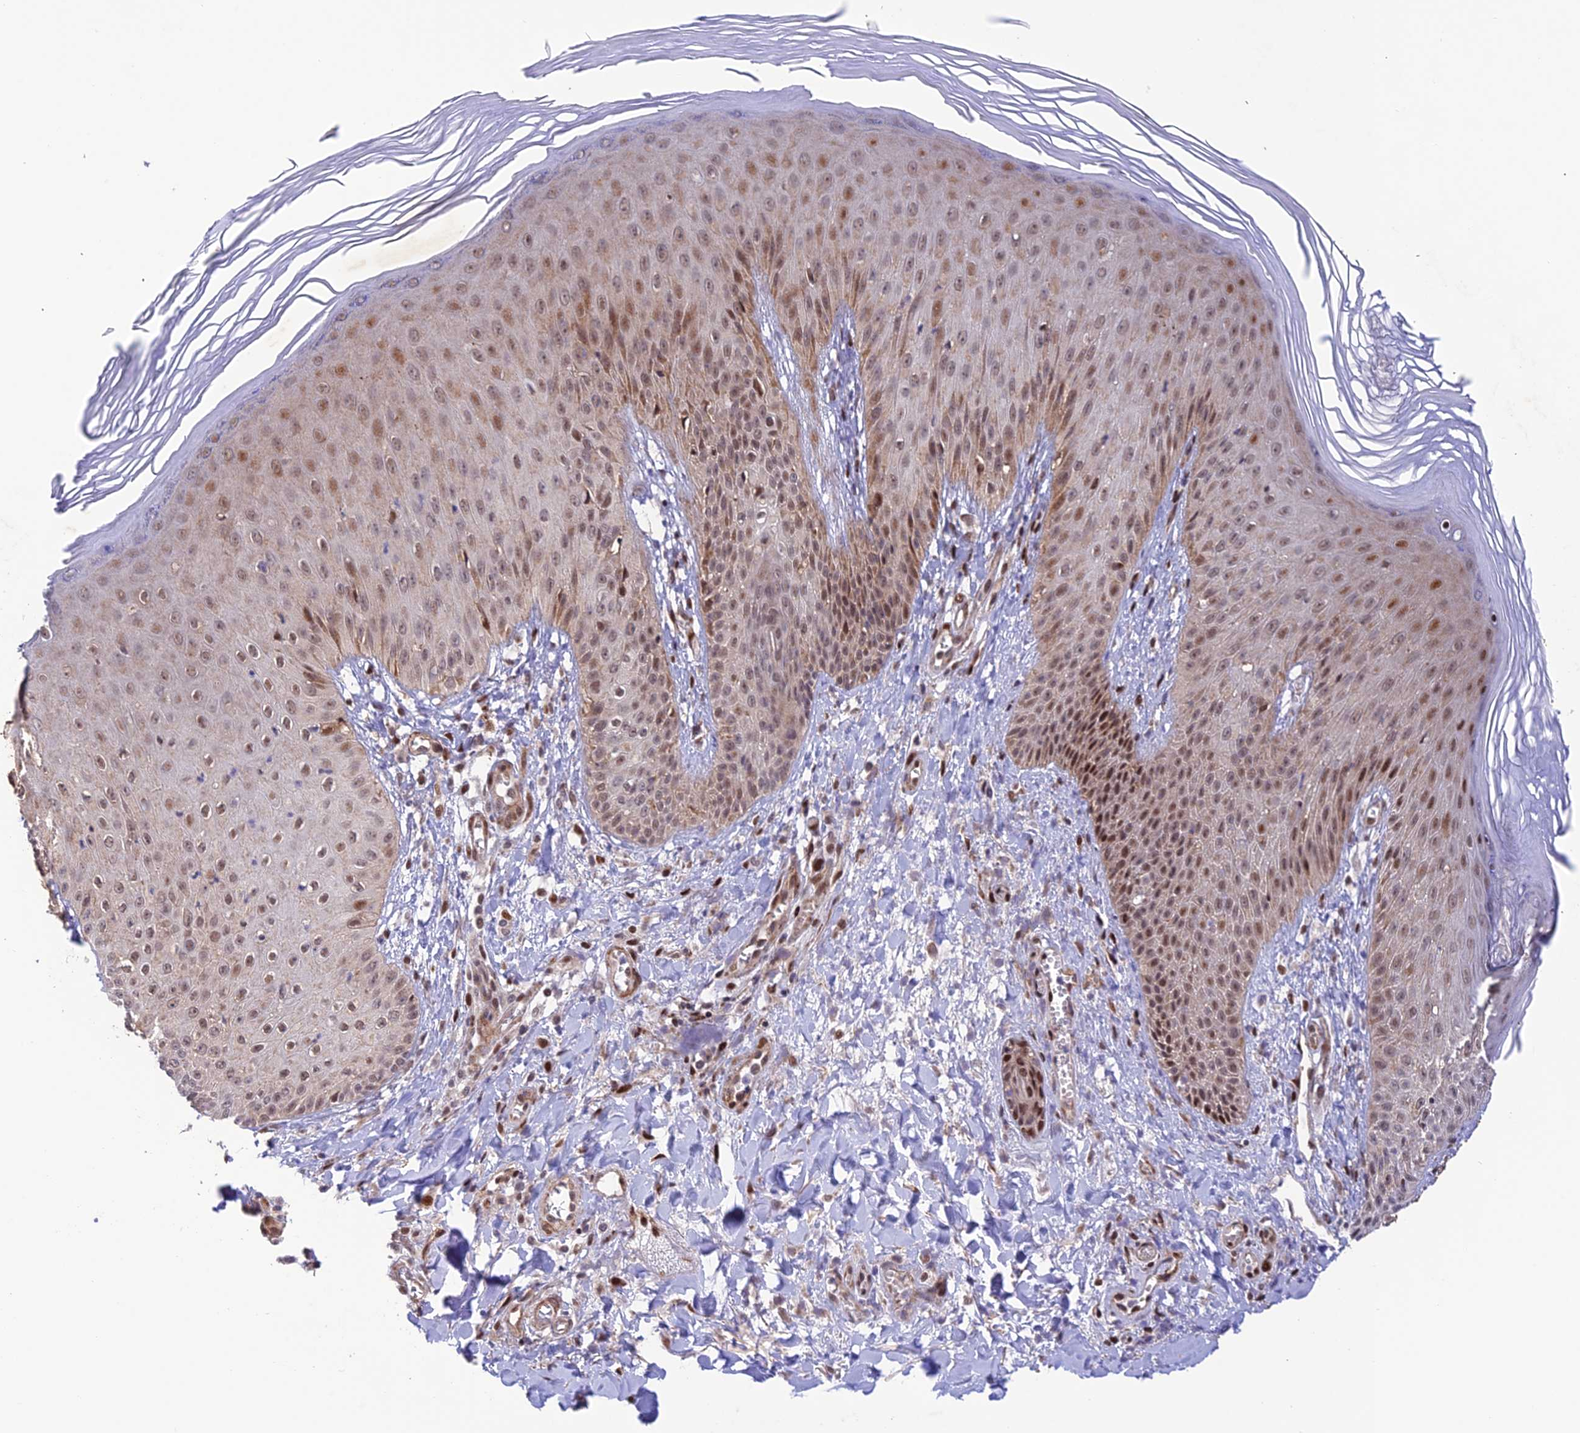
{"staining": {"intensity": "moderate", "quantity": ">75%", "location": "nuclear"}, "tissue": "skin", "cell_type": "Epidermal cells", "image_type": "normal", "snomed": [{"axis": "morphology", "description": "Normal tissue, NOS"}, {"axis": "morphology", "description": "Inflammation, NOS"}, {"axis": "topography", "description": "Soft tissue"}, {"axis": "topography", "description": "Anal"}], "caption": "Skin stained with a brown dye displays moderate nuclear positive positivity in about >75% of epidermal cells.", "gene": "WDR55", "patient": {"sex": "female", "age": 15}}